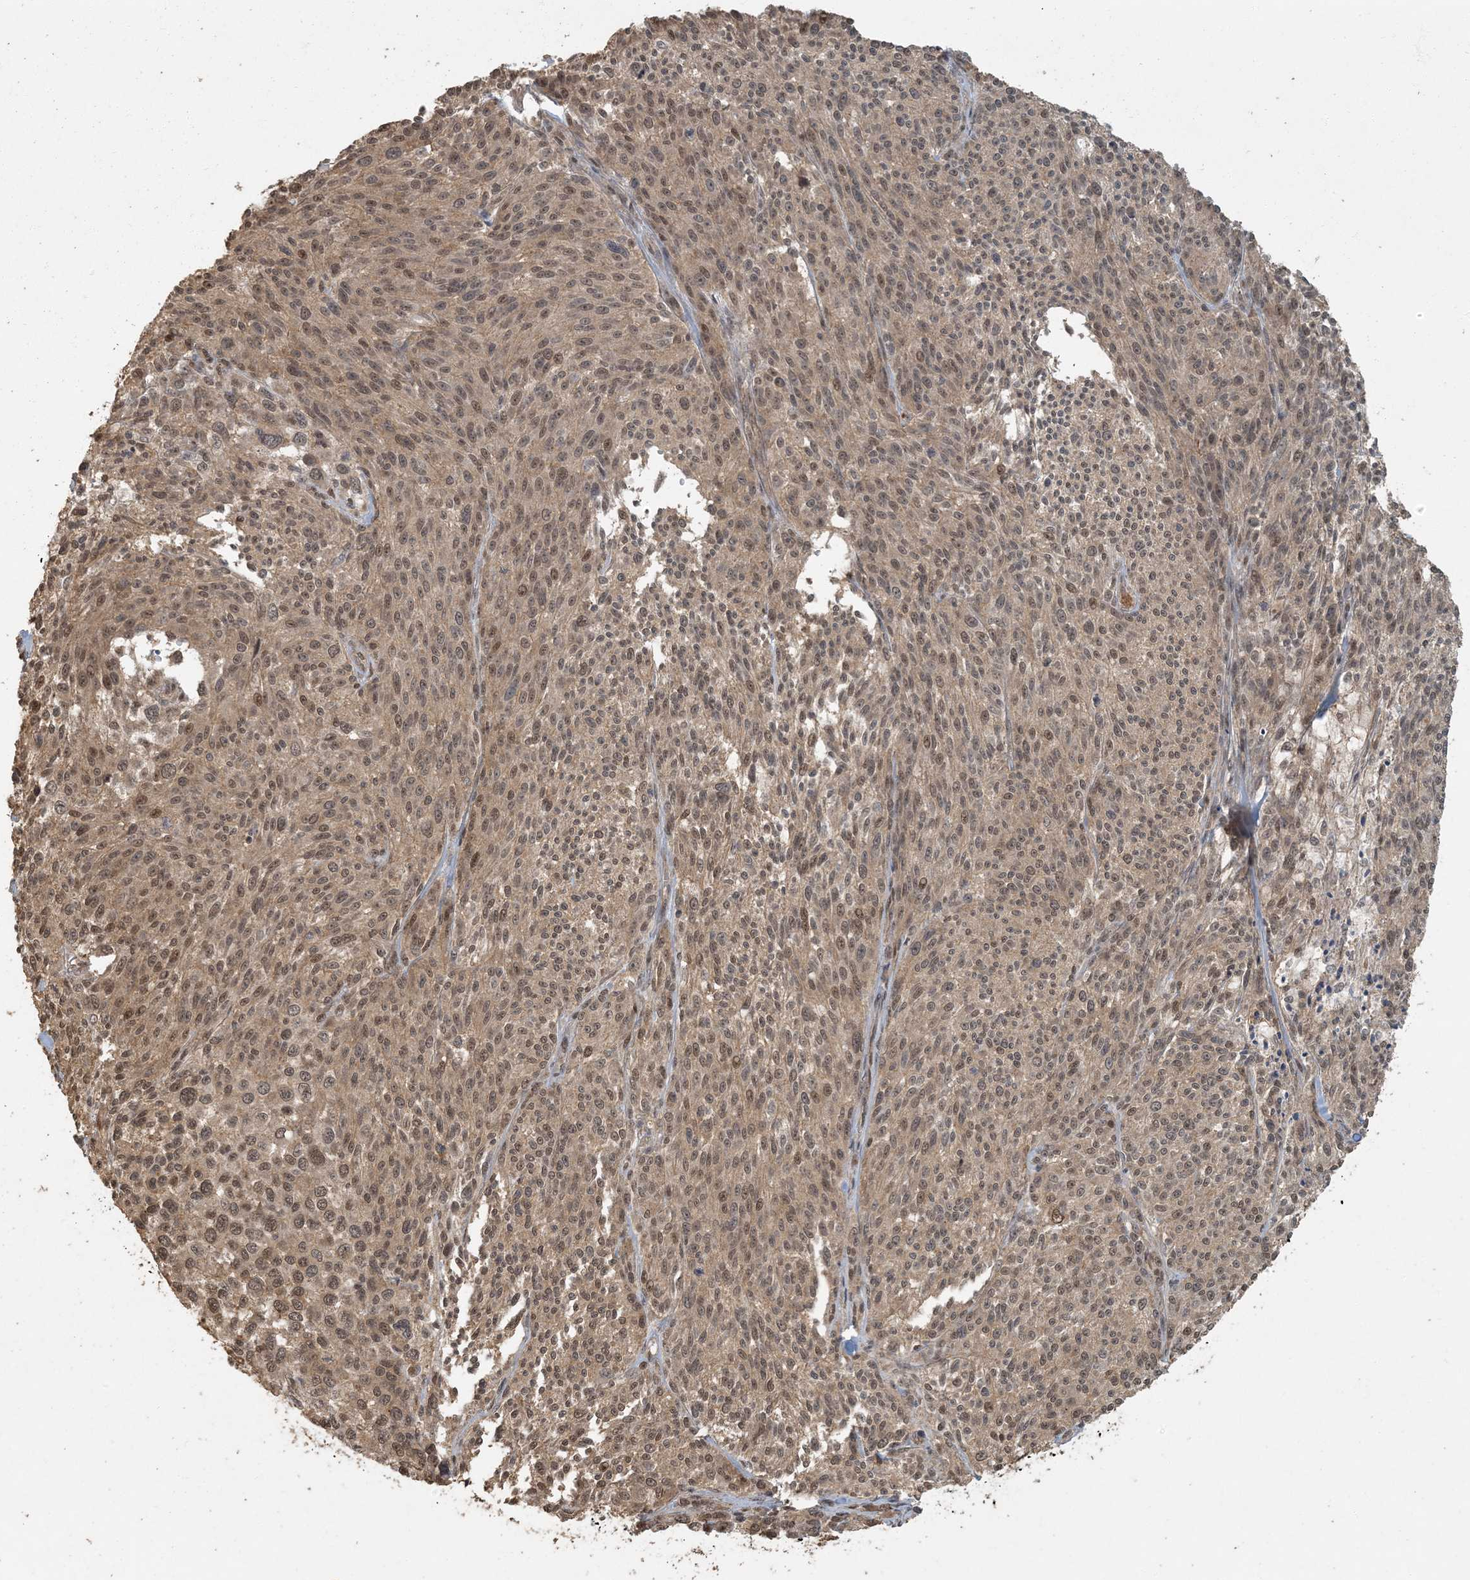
{"staining": {"intensity": "moderate", "quantity": ">75%", "location": "cytoplasmic/membranous,nuclear"}, "tissue": "melanoma", "cell_type": "Tumor cells", "image_type": "cancer", "snomed": [{"axis": "morphology", "description": "Malignant melanoma, NOS"}, {"axis": "topography", "description": "Skin of trunk"}], "caption": "Brown immunohistochemical staining in melanoma exhibits moderate cytoplasmic/membranous and nuclear expression in about >75% of tumor cells.", "gene": "AK9", "patient": {"sex": "male", "age": 71}}